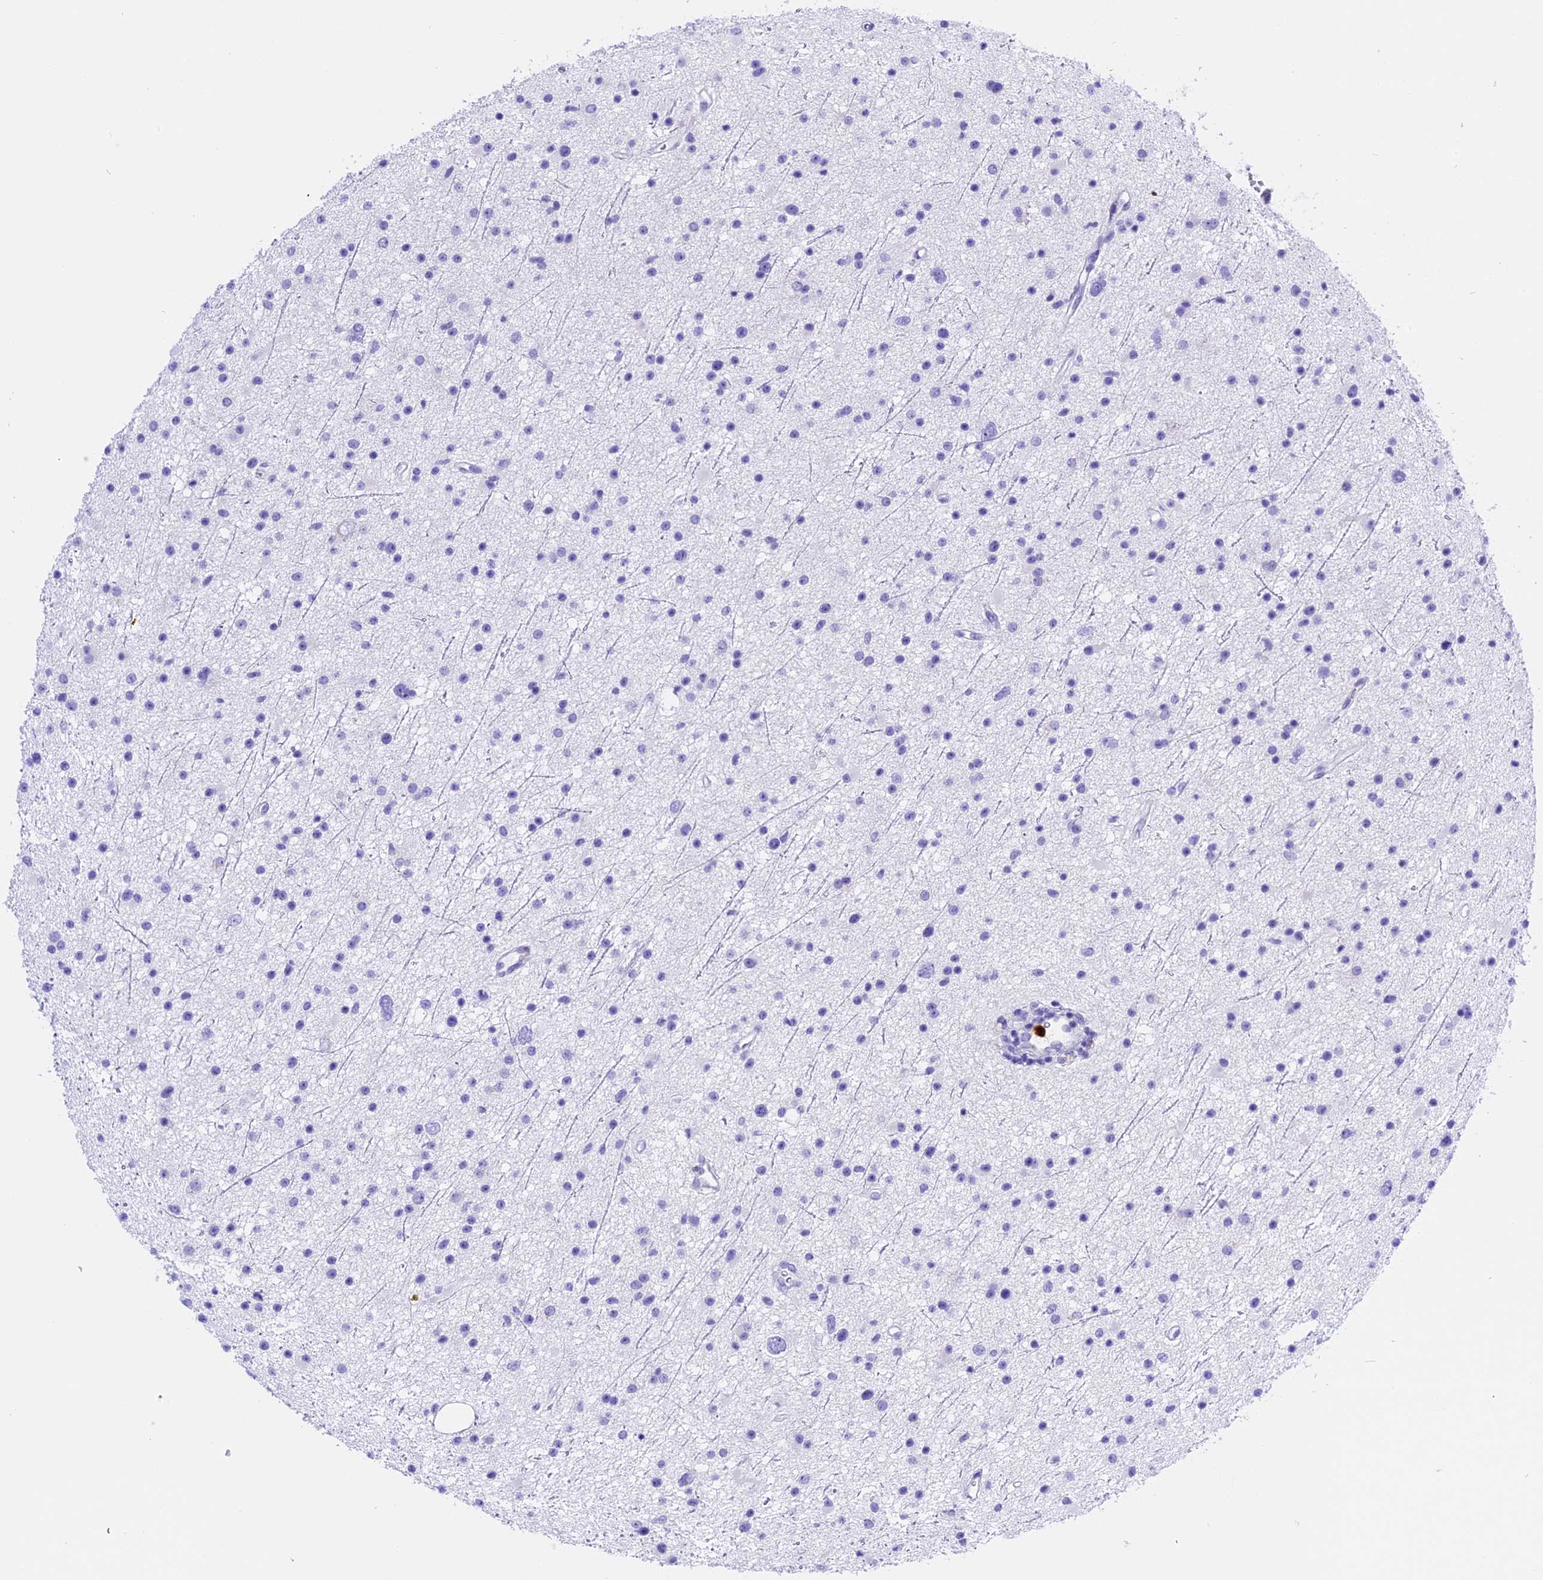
{"staining": {"intensity": "negative", "quantity": "none", "location": "none"}, "tissue": "glioma", "cell_type": "Tumor cells", "image_type": "cancer", "snomed": [{"axis": "morphology", "description": "Glioma, malignant, Low grade"}, {"axis": "topography", "description": "Cerebral cortex"}], "caption": "Immunohistochemistry (IHC) of human glioma shows no staining in tumor cells.", "gene": "CLC", "patient": {"sex": "female", "age": 39}}